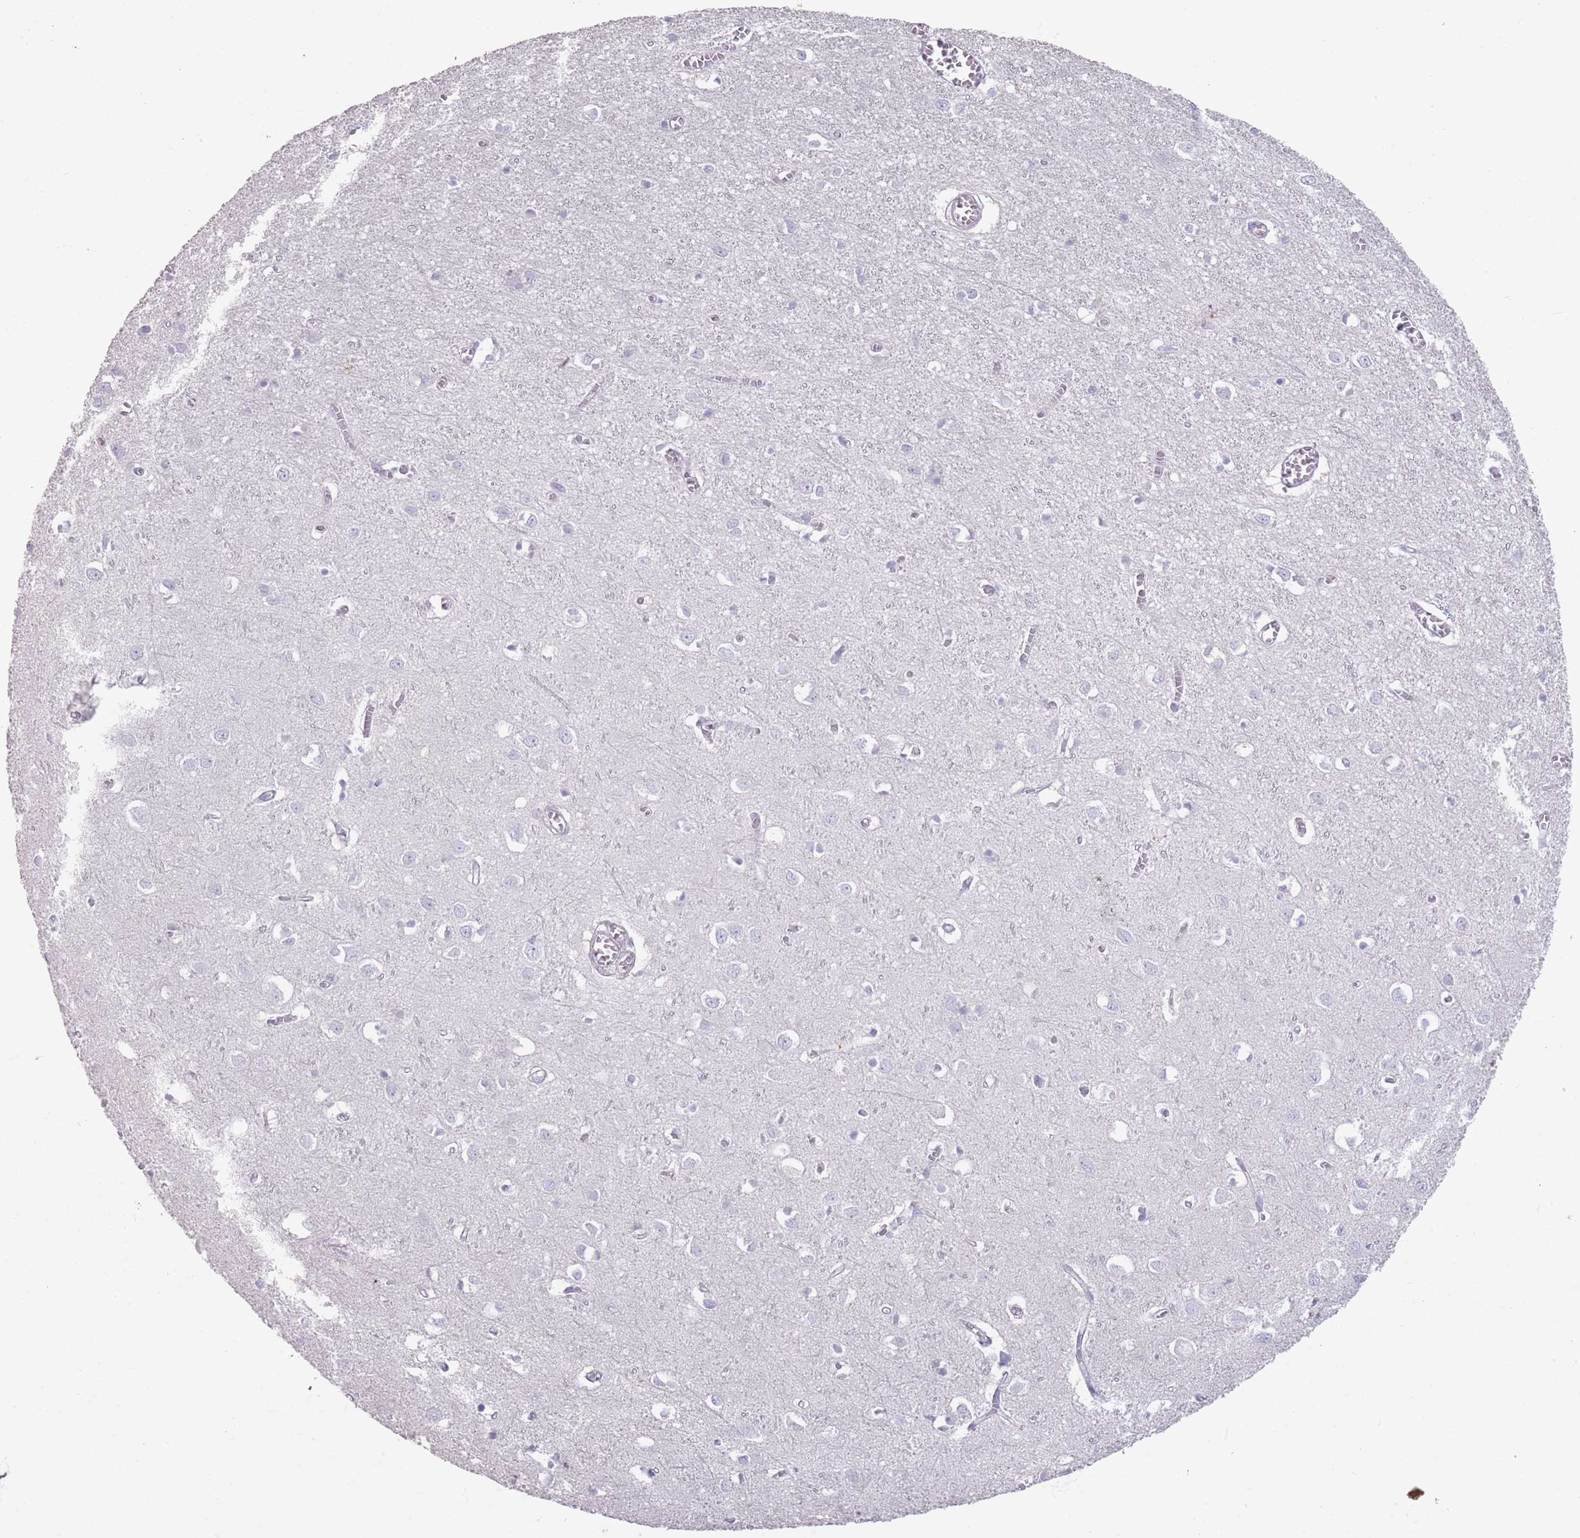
{"staining": {"intensity": "negative", "quantity": "none", "location": "none"}, "tissue": "cerebral cortex", "cell_type": "Endothelial cells", "image_type": "normal", "snomed": [{"axis": "morphology", "description": "Normal tissue, NOS"}, {"axis": "topography", "description": "Cerebral cortex"}], "caption": "This is an immunohistochemistry micrograph of unremarkable cerebral cortex. There is no positivity in endothelial cells.", "gene": "RHBG", "patient": {"sex": "female", "age": 64}}